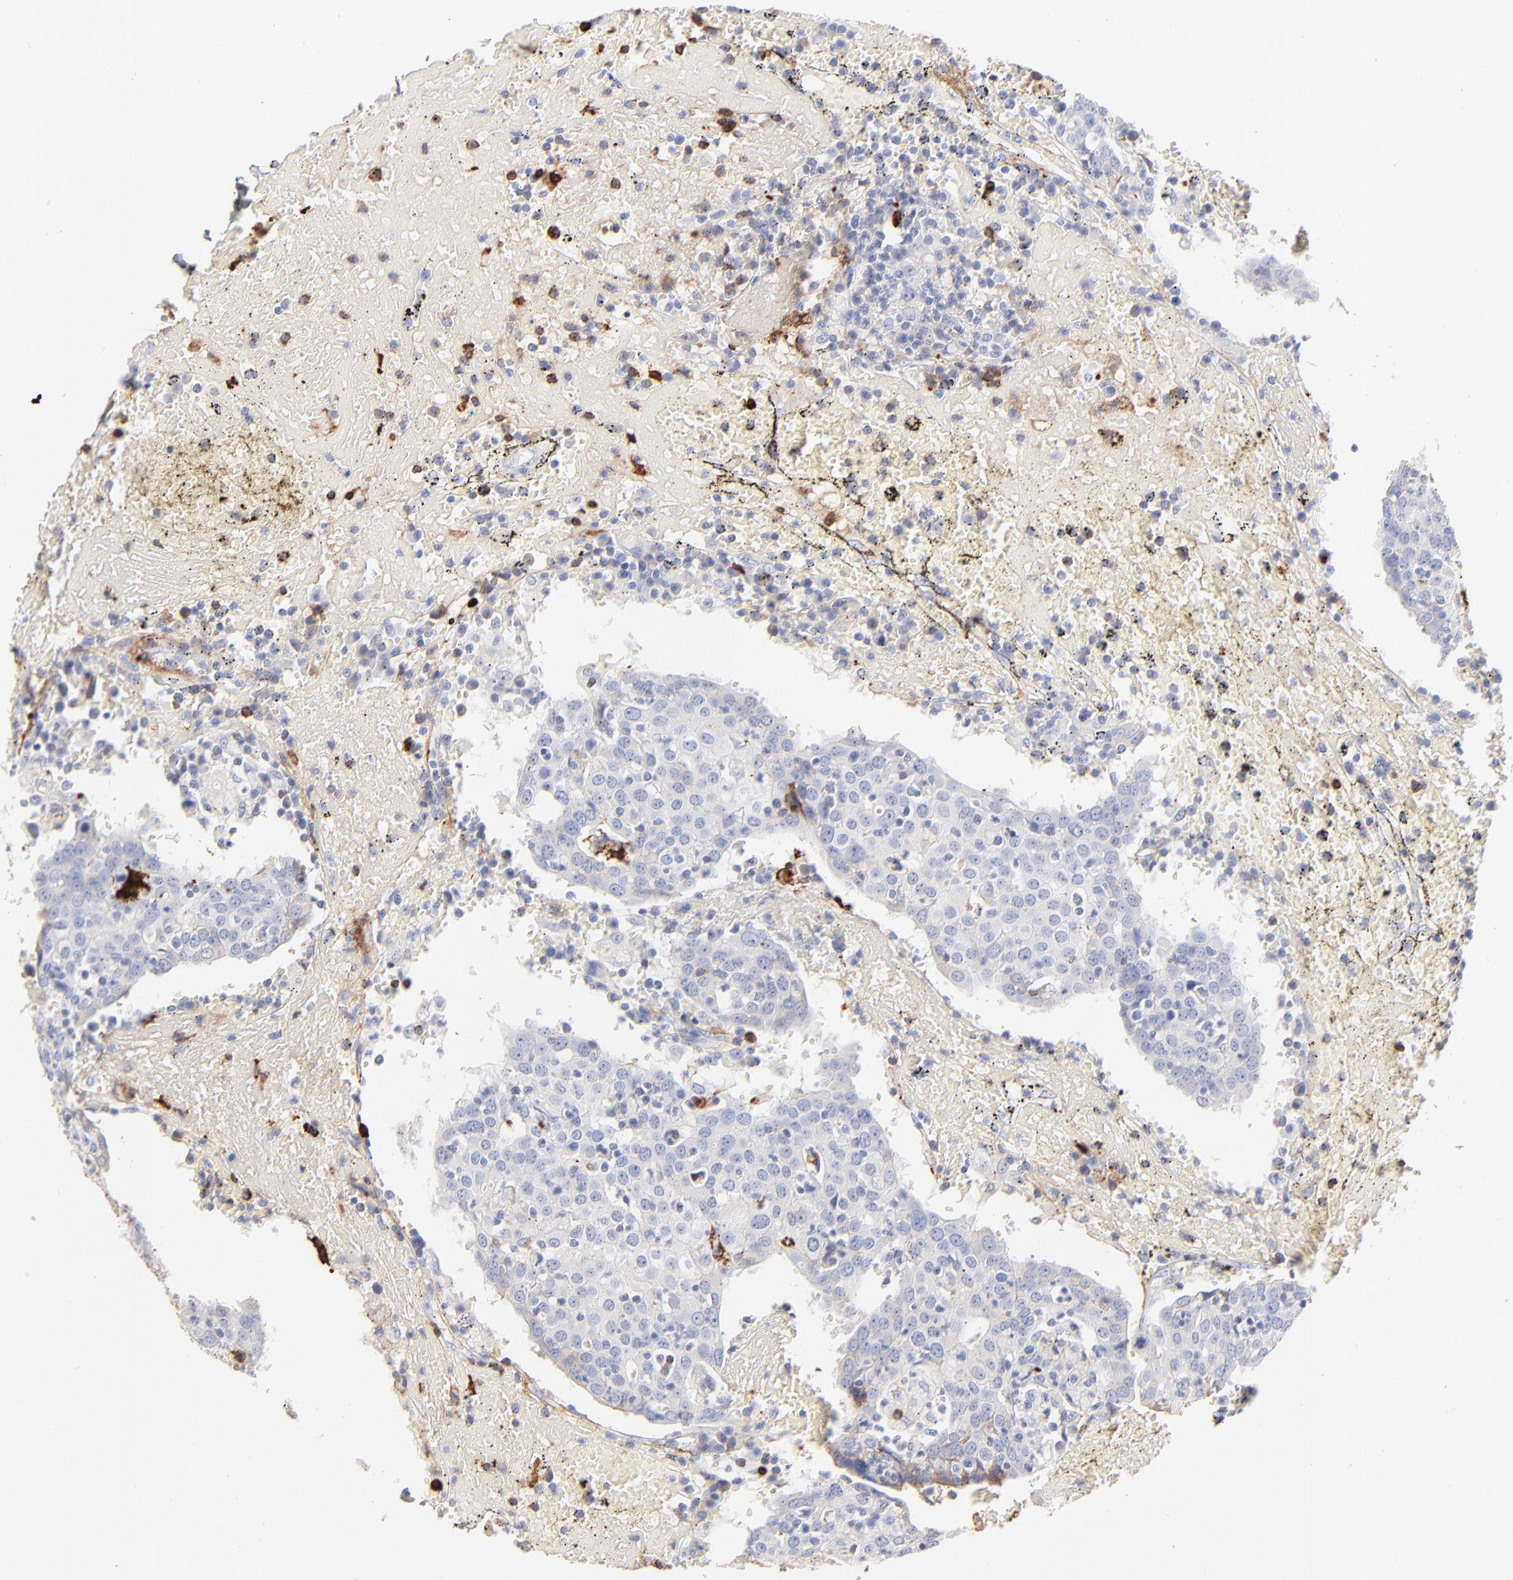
{"staining": {"intensity": "negative", "quantity": "none", "location": "none"}, "tissue": "head and neck cancer", "cell_type": "Tumor cells", "image_type": "cancer", "snomed": [{"axis": "morphology", "description": "Adenocarcinoma, NOS"}, {"axis": "topography", "description": "Salivary gland"}, {"axis": "topography", "description": "Head-Neck"}], "caption": "Protein analysis of head and neck adenocarcinoma displays no significant expression in tumor cells.", "gene": "APOH", "patient": {"sex": "female", "age": 65}}